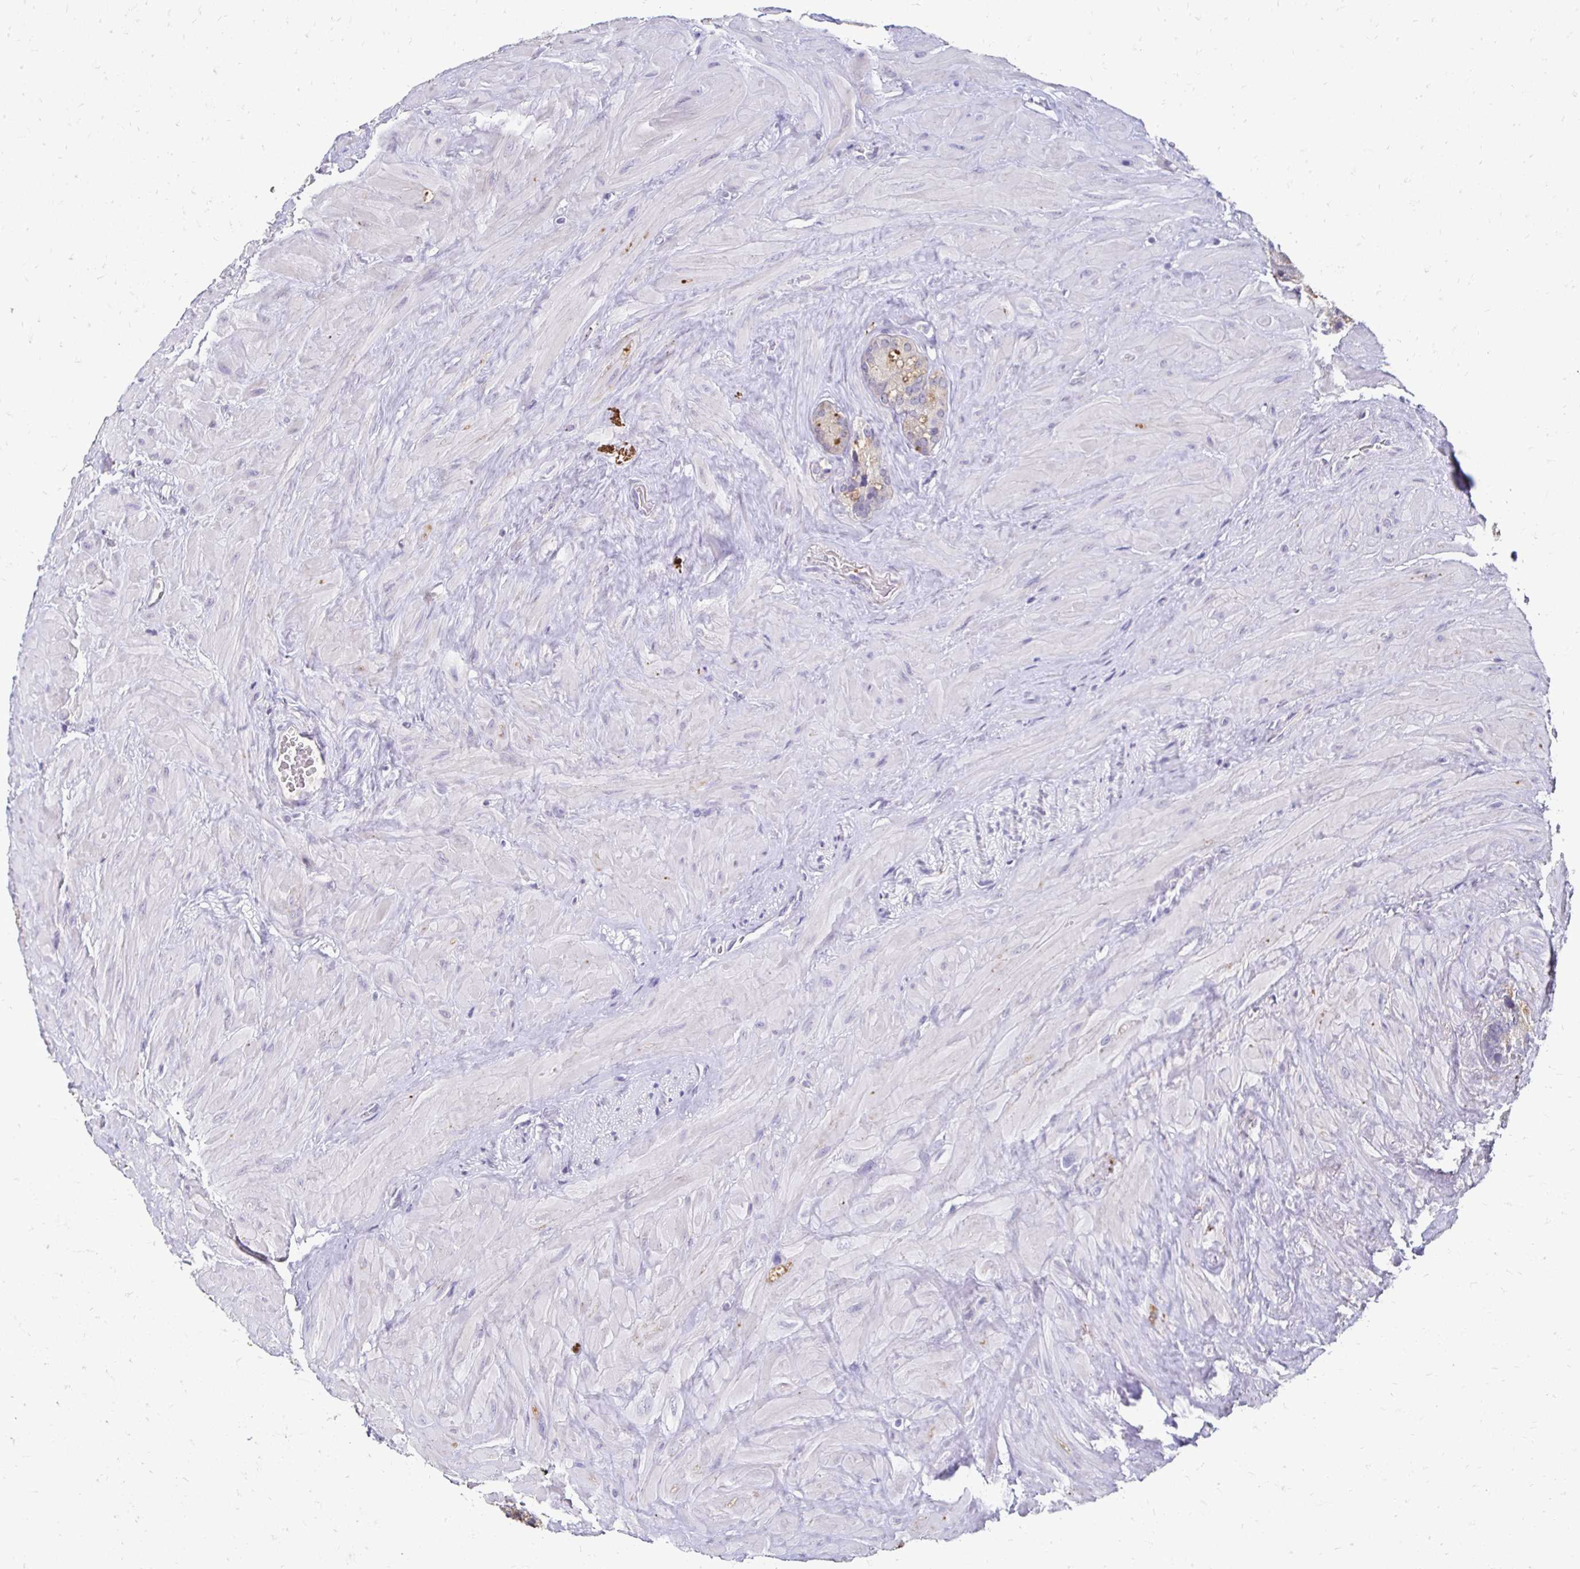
{"staining": {"intensity": "weak", "quantity": "<25%", "location": "cytoplasmic/membranous"}, "tissue": "seminal vesicle", "cell_type": "Glandular cells", "image_type": "normal", "snomed": [{"axis": "morphology", "description": "Normal tissue, NOS"}, {"axis": "topography", "description": "Seminal veicle"}], "caption": "Histopathology image shows no significant protein positivity in glandular cells of benign seminal vesicle.", "gene": "GK2", "patient": {"sex": "male", "age": 60}}